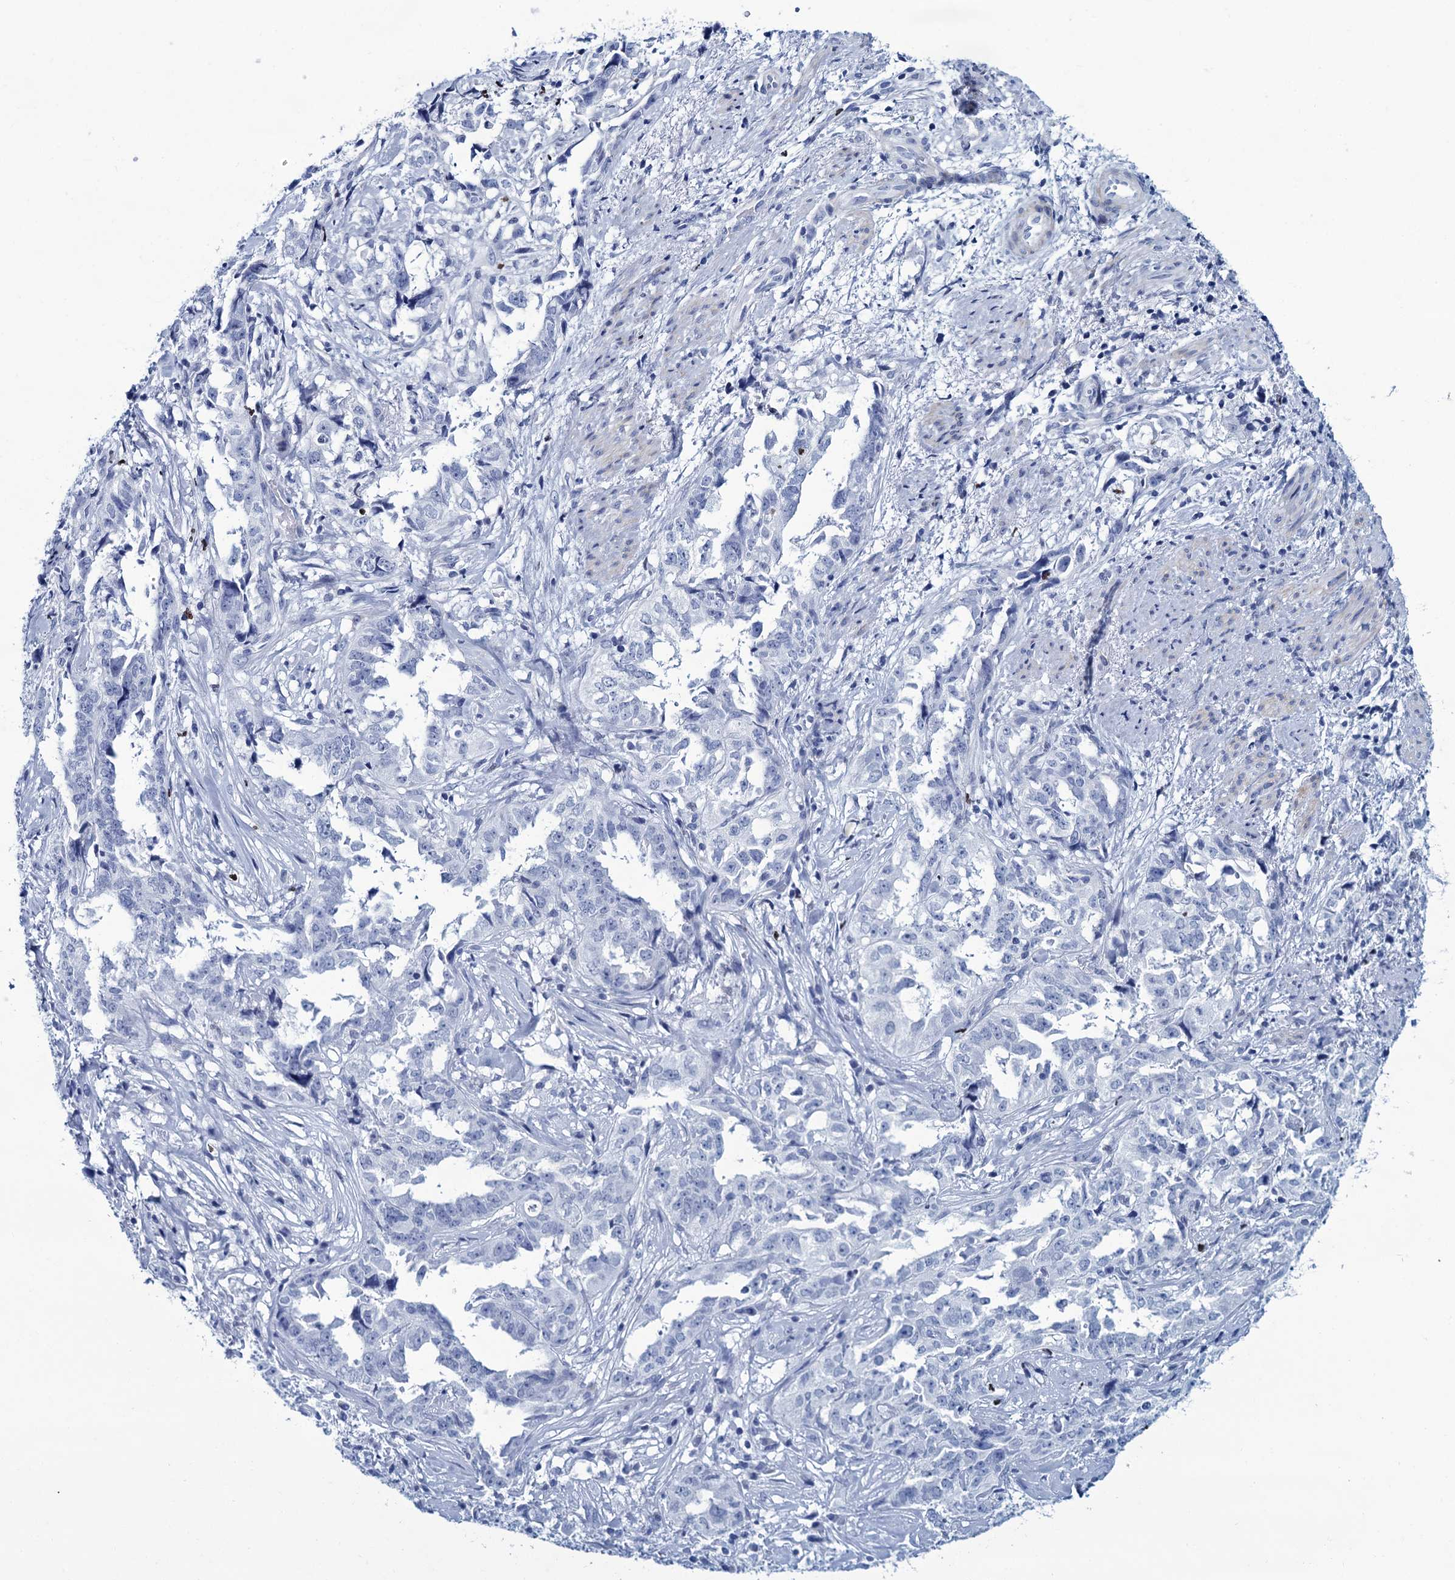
{"staining": {"intensity": "negative", "quantity": "none", "location": "none"}, "tissue": "endometrial cancer", "cell_type": "Tumor cells", "image_type": "cancer", "snomed": [{"axis": "morphology", "description": "Adenocarcinoma, NOS"}, {"axis": "topography", "description": "Endometrium"}], "caption": "DAB (3,3'-diaminobenzidine) immunohistochemical staining of human endometrial adenocarcinoma shows no significant positivity in tumor cells. (DAB (3,3'-diaminobenzidine) IHC, high magnification).", "gene": "RHCG", "patient": {"sex": "female", "age": 65}}